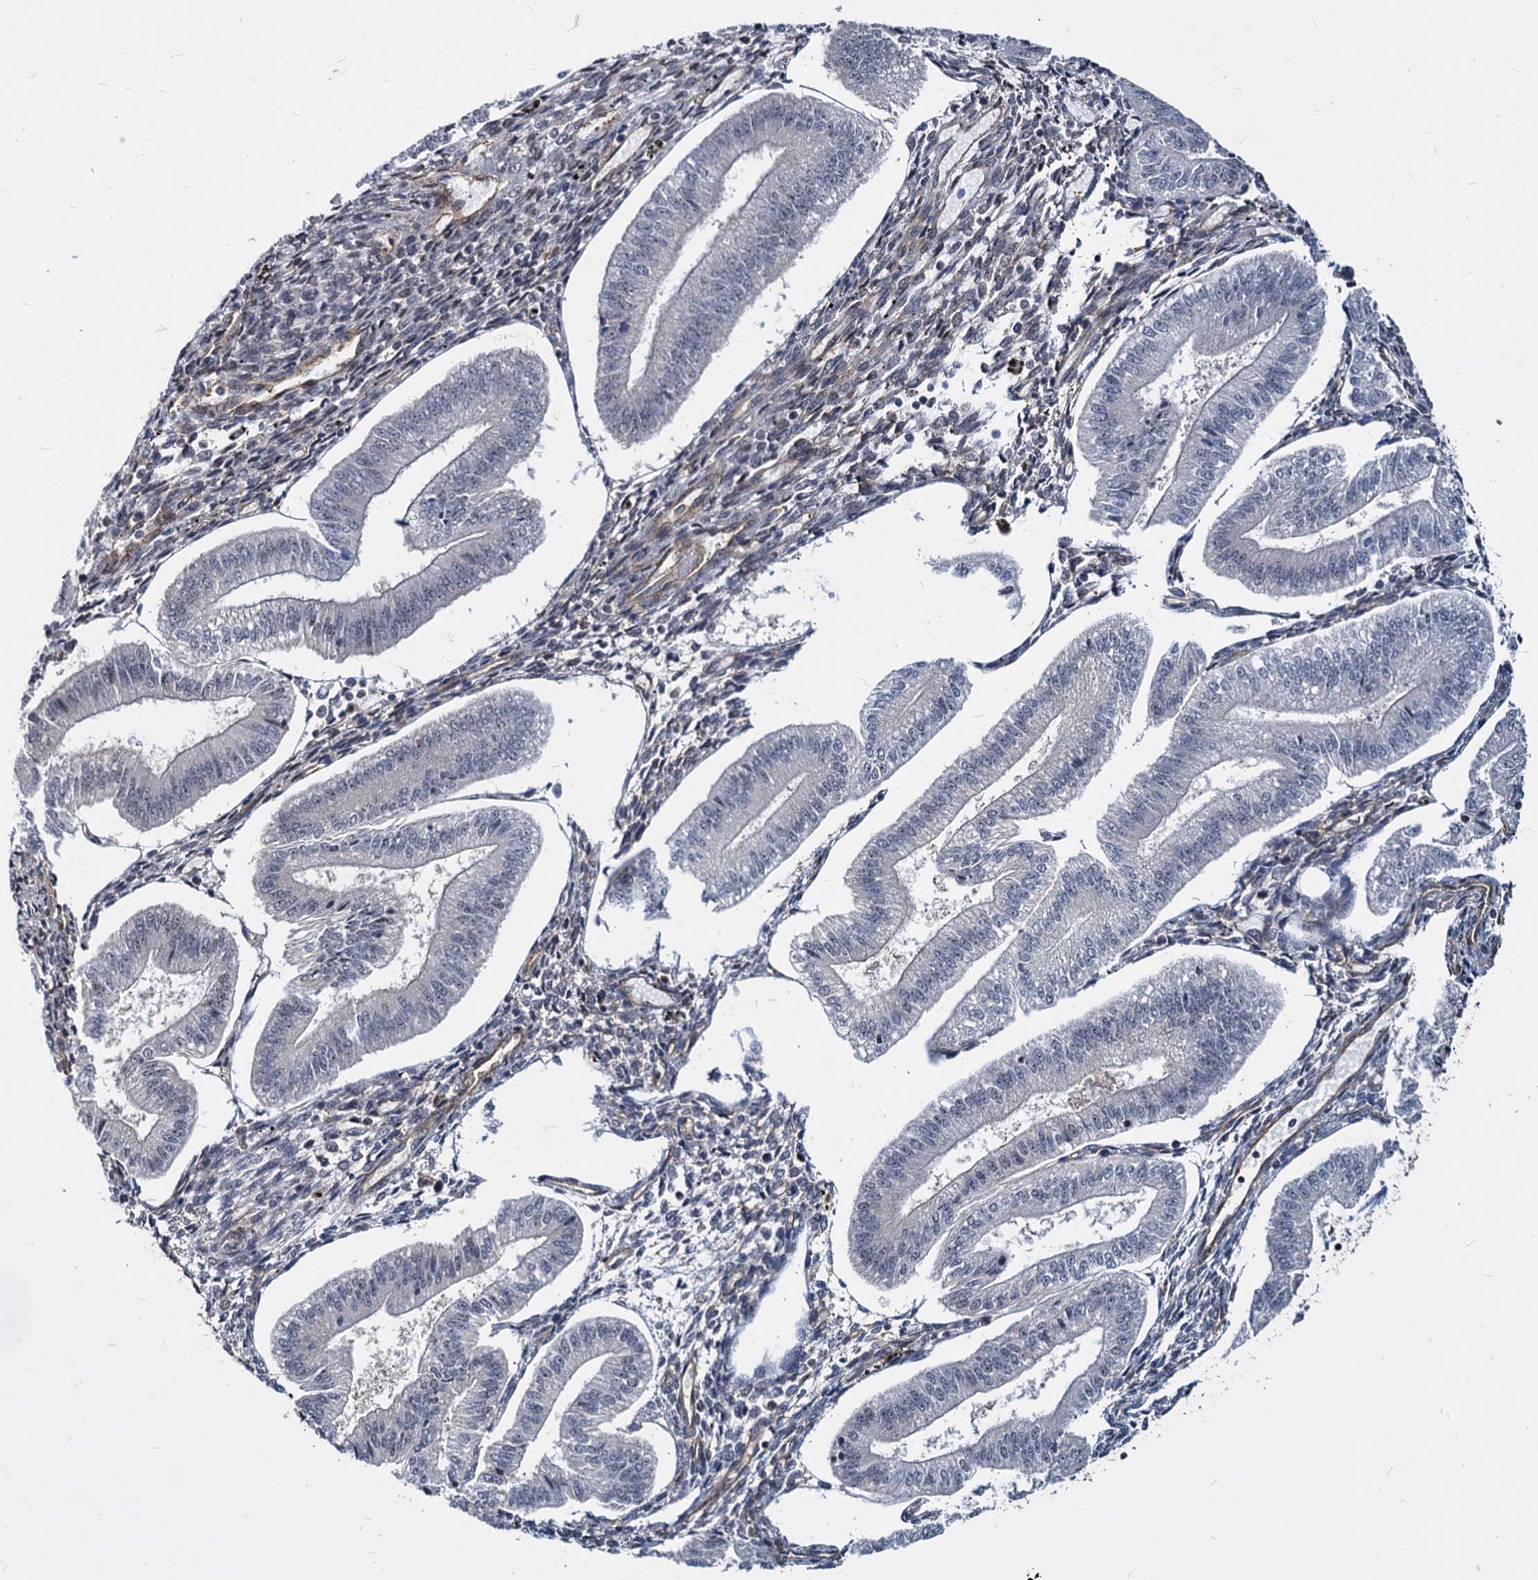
{"staining": {"intensity": "negative", "quantity": "none", "location": "none"}, "tissue": "endometrium", "cell_type": "Cells in endometrial stroma", "image_type": "normal", "snomed": [{"axis": "morphology", "description": "Normal tissue, NOS"}, {"axis": "topography", "description": "Endometrium"}], "caption": "An immunohistochemistry photomicrograph of benign endometrium is shown. There is no staining in cells in endometrial stroma of endometrium. (Immunohistochemistry, brightfield microscopy, high magnification).", "gene": "UBLCP1", "patient": {"sex": "female", "age": 34}}